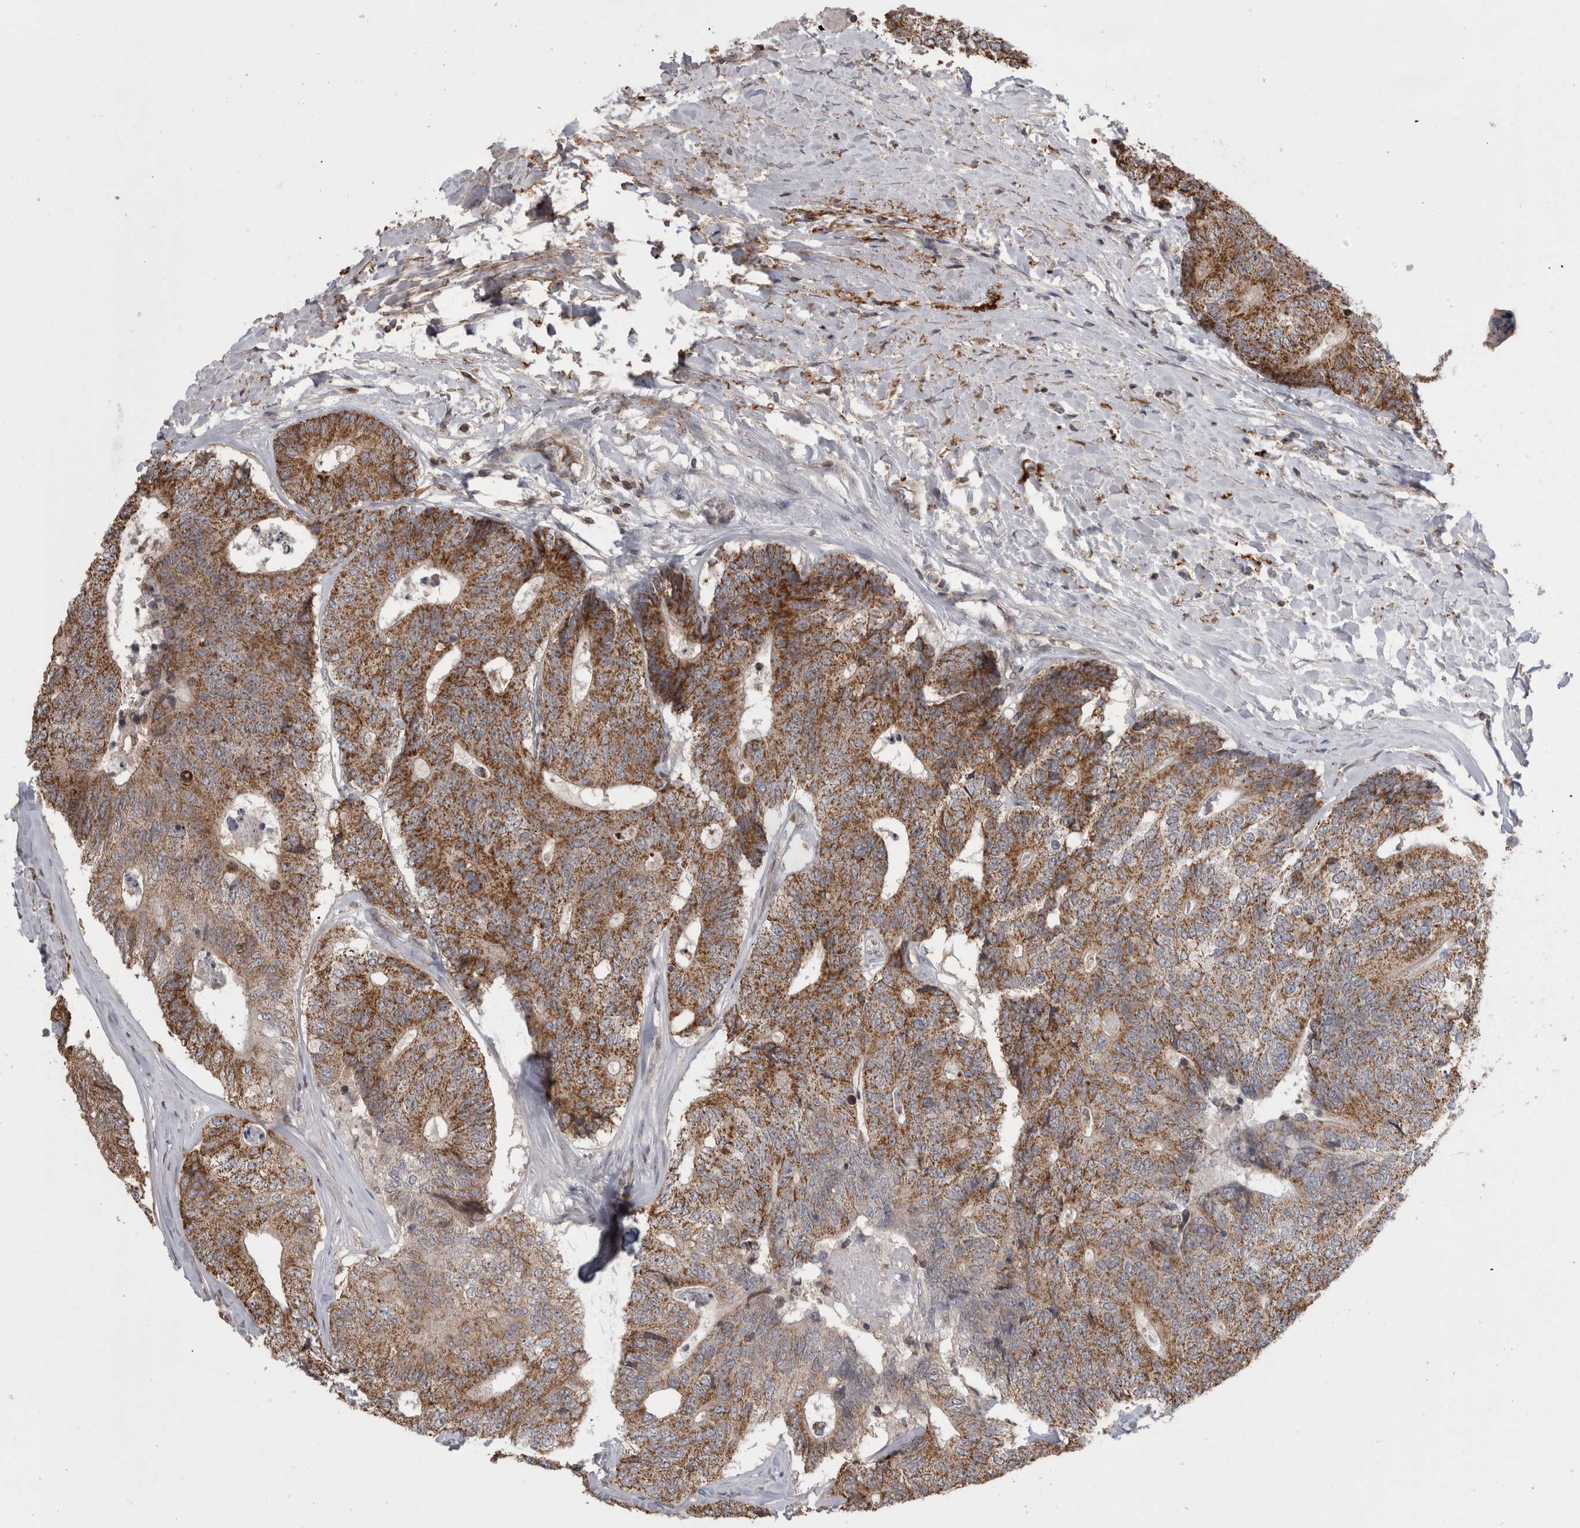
{"staining": {"intensity": "moderate", "quantity": ">75%", "location": "cytoplasmic/membranous"}, "tissue": "colorectal cancer", "cell_type": "Tumor cells", "image_type": "cancer", "snomed": [{"axis": "morphology", "description": "Adenocarcinoma, NOS"}, {"axis": "topography", "description": "Colon"}], "caption": "Protein staining shows moderate cytoplasmic/membranous expression in about >75% of tumor cells in colorectal adenocarcinoma.", "gene": "DARS2", "patient": {"sex": "female", "age": 67}}